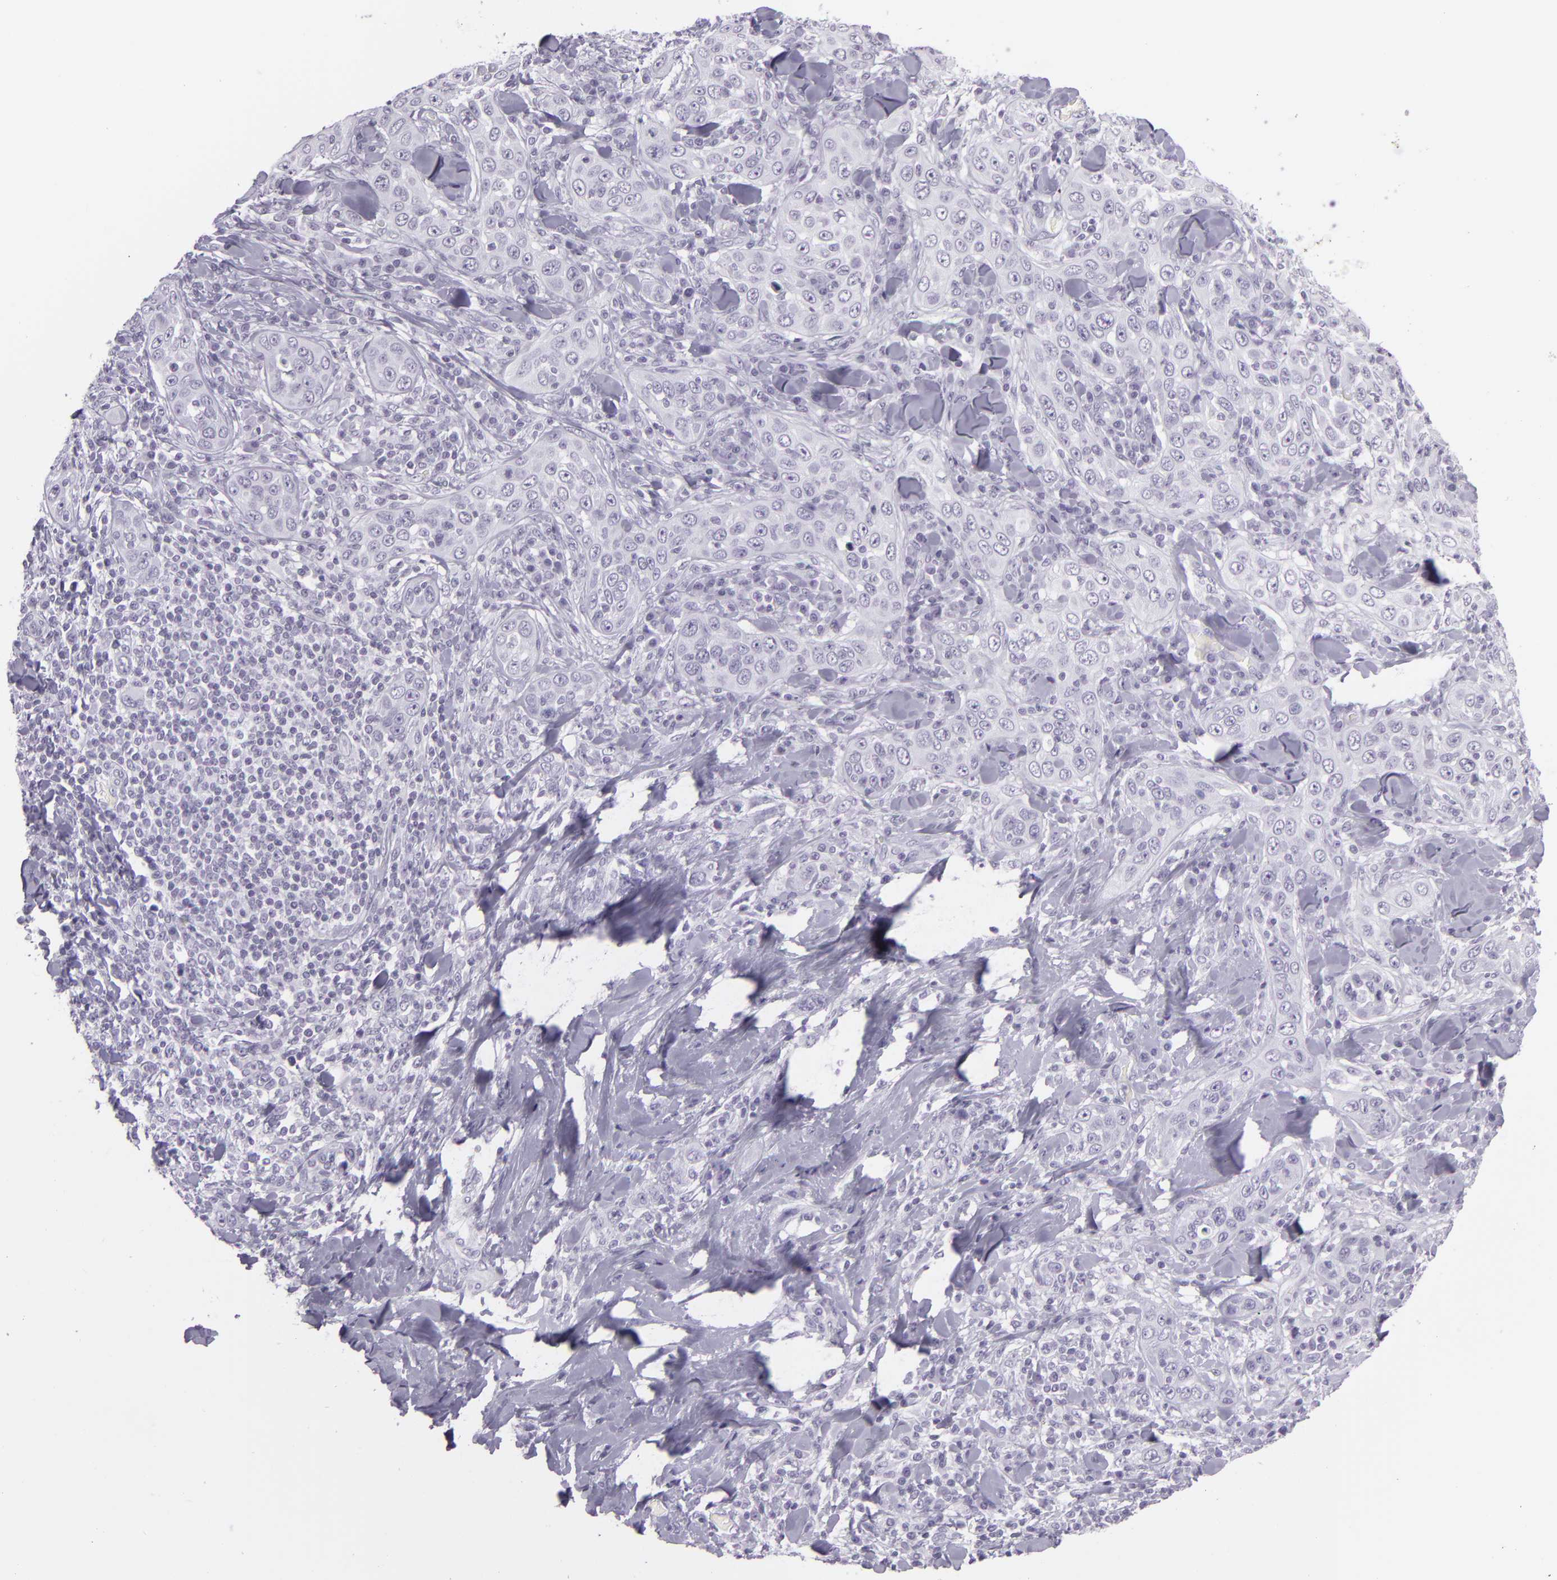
{"staining": {"intensity": "negative", "quantity": "none", "location": "none"}, "tissue": "skin cancer", "cell_type": "Tumor cells", "image_type": "cancer", "snomed": [{"axis": "morphology", "description": "Squamous cell carcinoma, NOS"}, {"axis": "topography", "description": "Skin"}], "caption": "High magnification brightfield microscopy of skin cancer stained with DAB (brown) and counterstained with hematoxylin (blue): tumor cells show no significant expression.", "gene": "MUC6", "patient": {"sex": "male", "age": 84}}